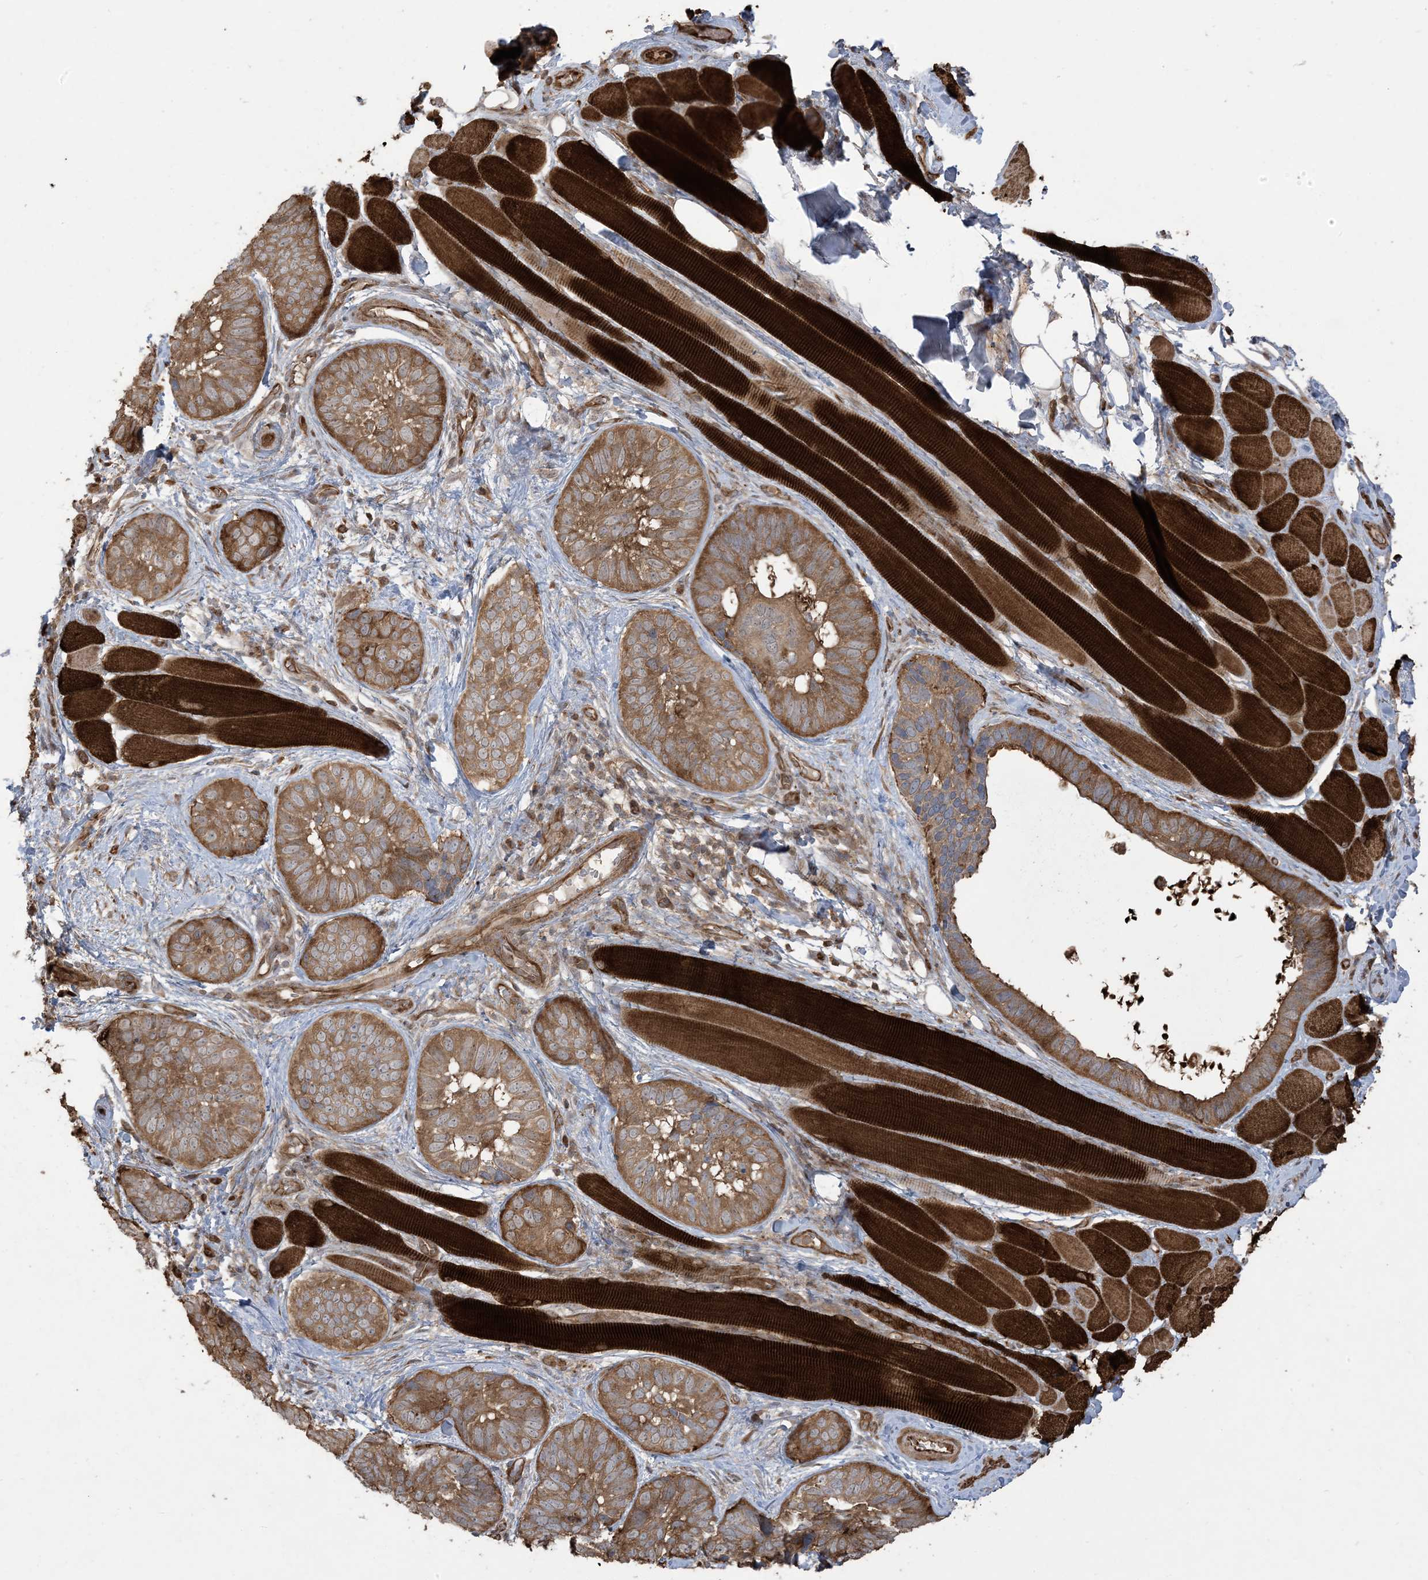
{"staining": {"intensity": "strong", "quantity": ">75%", "location": "cytoplasmic/membranous"}, "tissue": "skin cancer", "cell_type": "Tumor cells", "image_type": "cancer", "snomed": [{"axis": "morphology", "description": "Basal cell carcinoma"}, {"axis": "topography", "description": "Skin"}], "caption": "Protein expression analysis of skin basal cell carcinoma displays strong cytoplasmic/membranous staining in about >75% of tumor cells.", "gene": "KLHL18", "patient": {"sex": "male", "age": 62}}